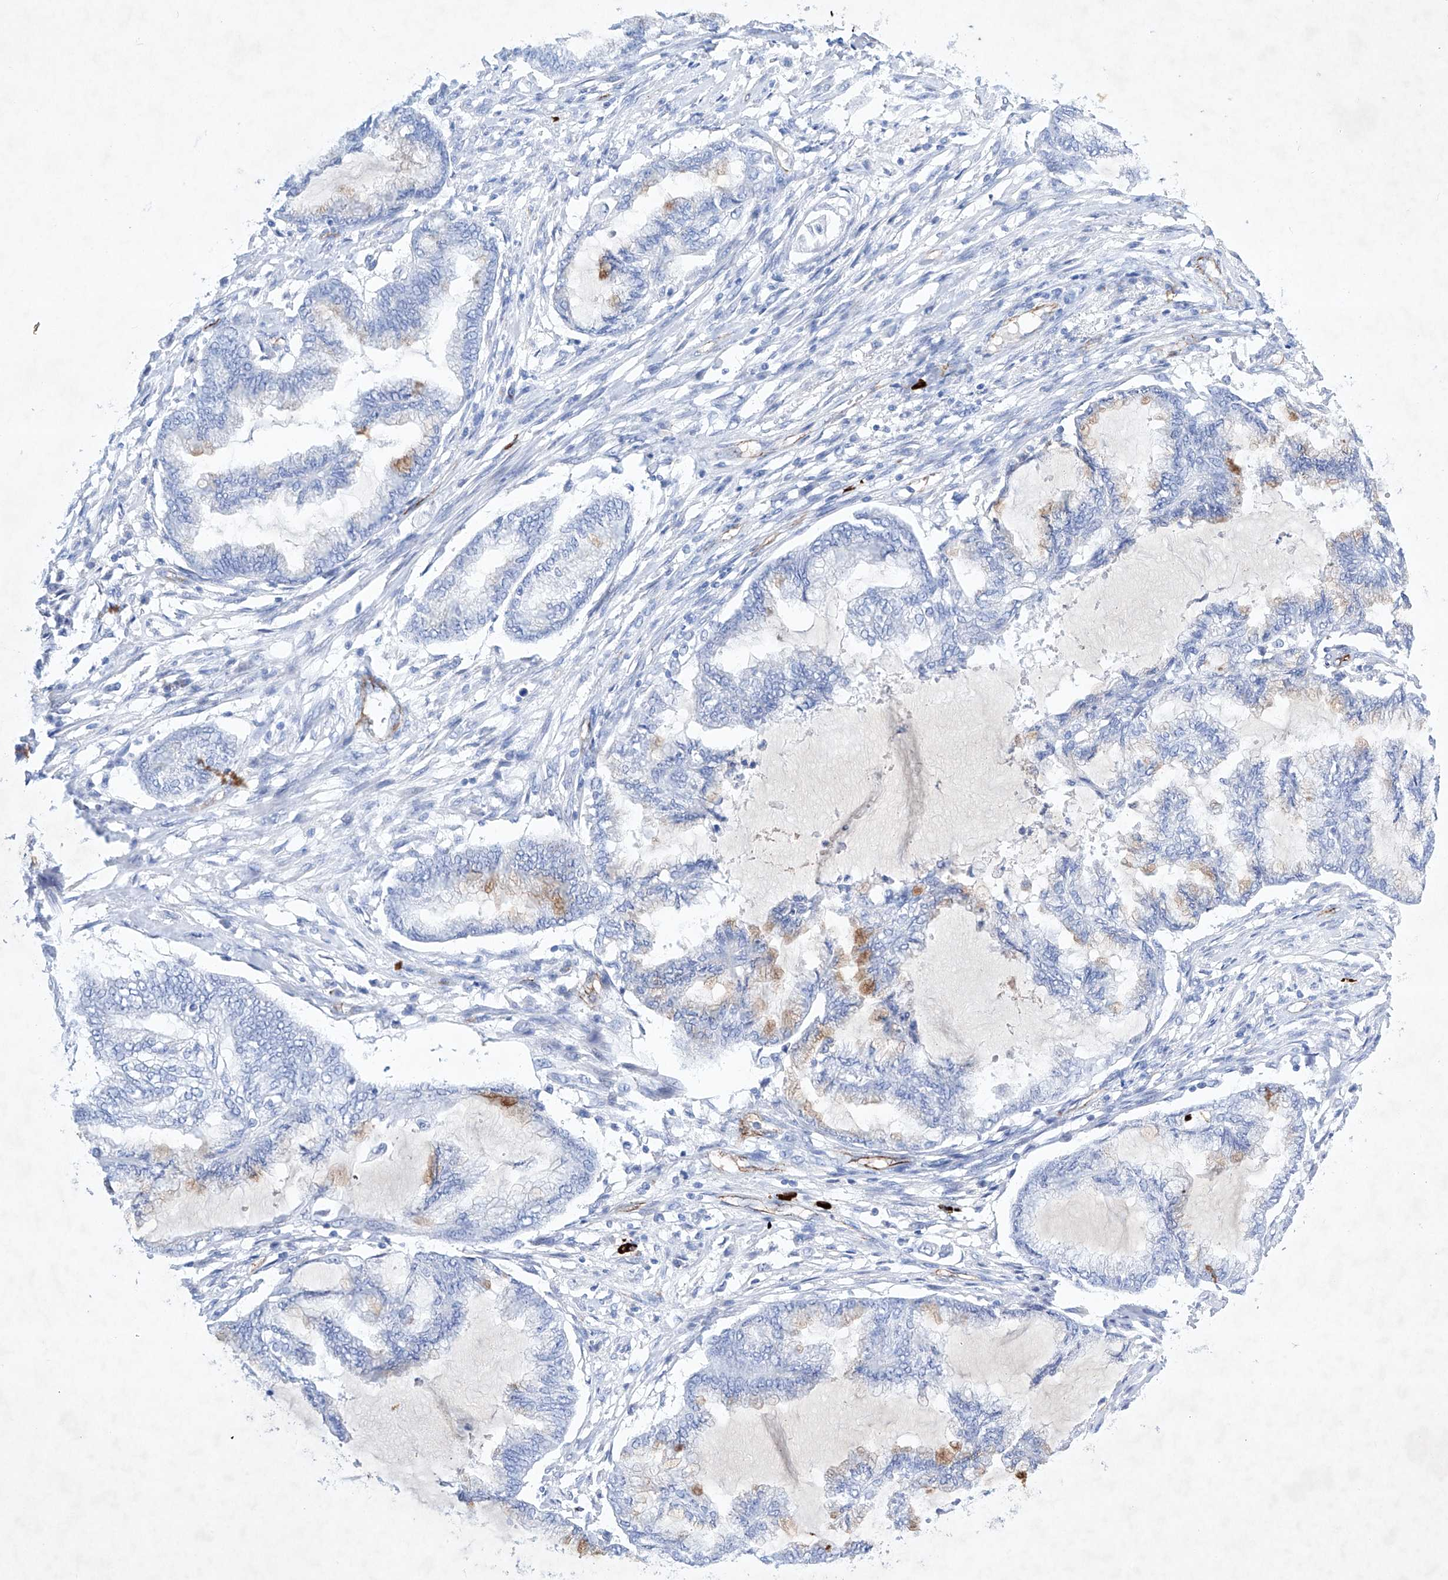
{"staining": {"intensity": "moderate", "quantity": "<25%", "location": "cytoplasmic/membranous"}, "tissue": "endometrial cancer", "cell_type": "Tumor cells", "image_type": "cancer", "snomed": [{"axis": "morphology", "description": "Adenocarcinoma, NOS"}, {"axis": "topography", "description": "Endometrium"}], "caption": "A brown stain shows moderate cytoplasmic/membranous positivity of a protein in endometrial adenocarcinoma tumor cells.", "gene": "ETV7", "patient": {"sex": "female", "age": 86}}